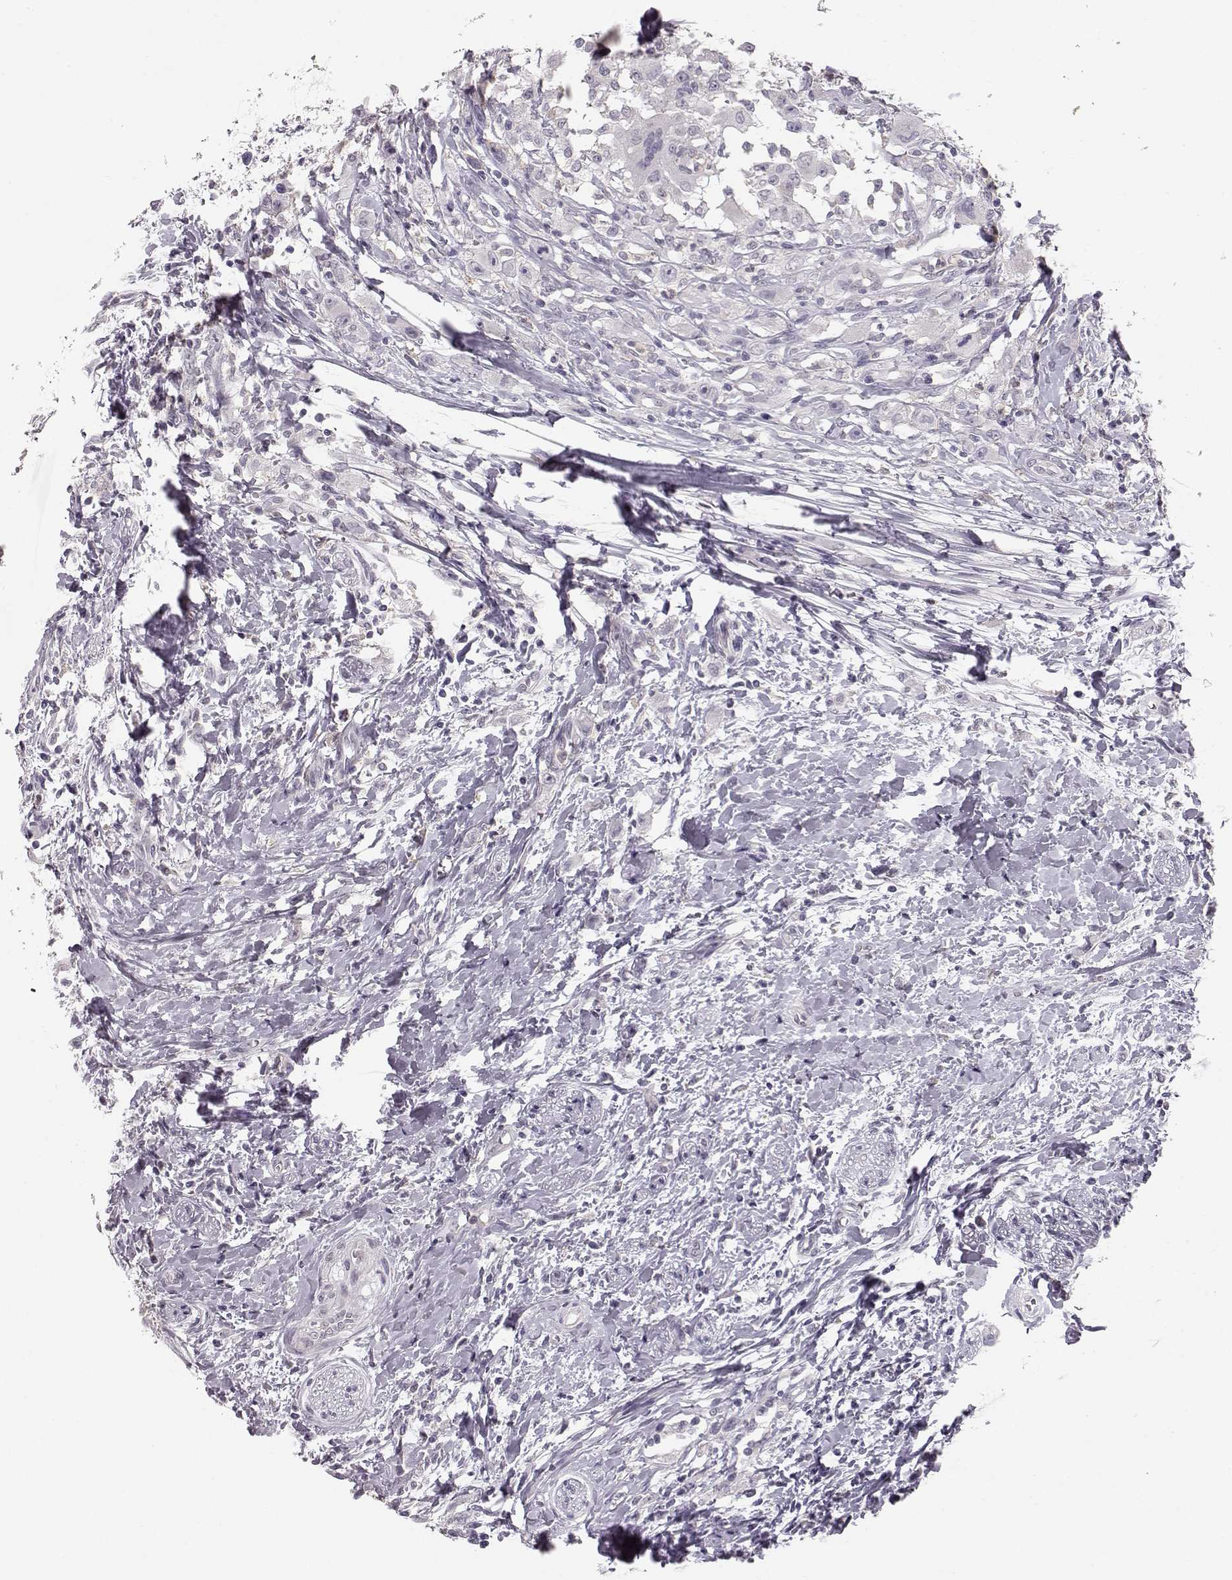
{"staining": {"intensity": "negative", "quantity": "none", "location": "none"}, "tissue": "head and neck cancer", "cell_type": "Tumor cells", "image_type": "cancer", "snomed": [{"axis": "morphology", "description": "Squamous cell carcinoma, NOS"}, {"axis": "morphology", "description": "Squamous cell carcinoma, metastatic, NOS"}, {"axis": "topography", "description": "Oral tissue"}, {"axis": "topography", "description": "Head-Neck"}], "caption": "An image of human head and neck cancer is negative for staining in tumor cells. (DAB (3,3'-diaminobenzidine) immunohistochemistry, high magnification).", "gene": "POU1F1", "patient": {"sex": "female", "age": 85}}